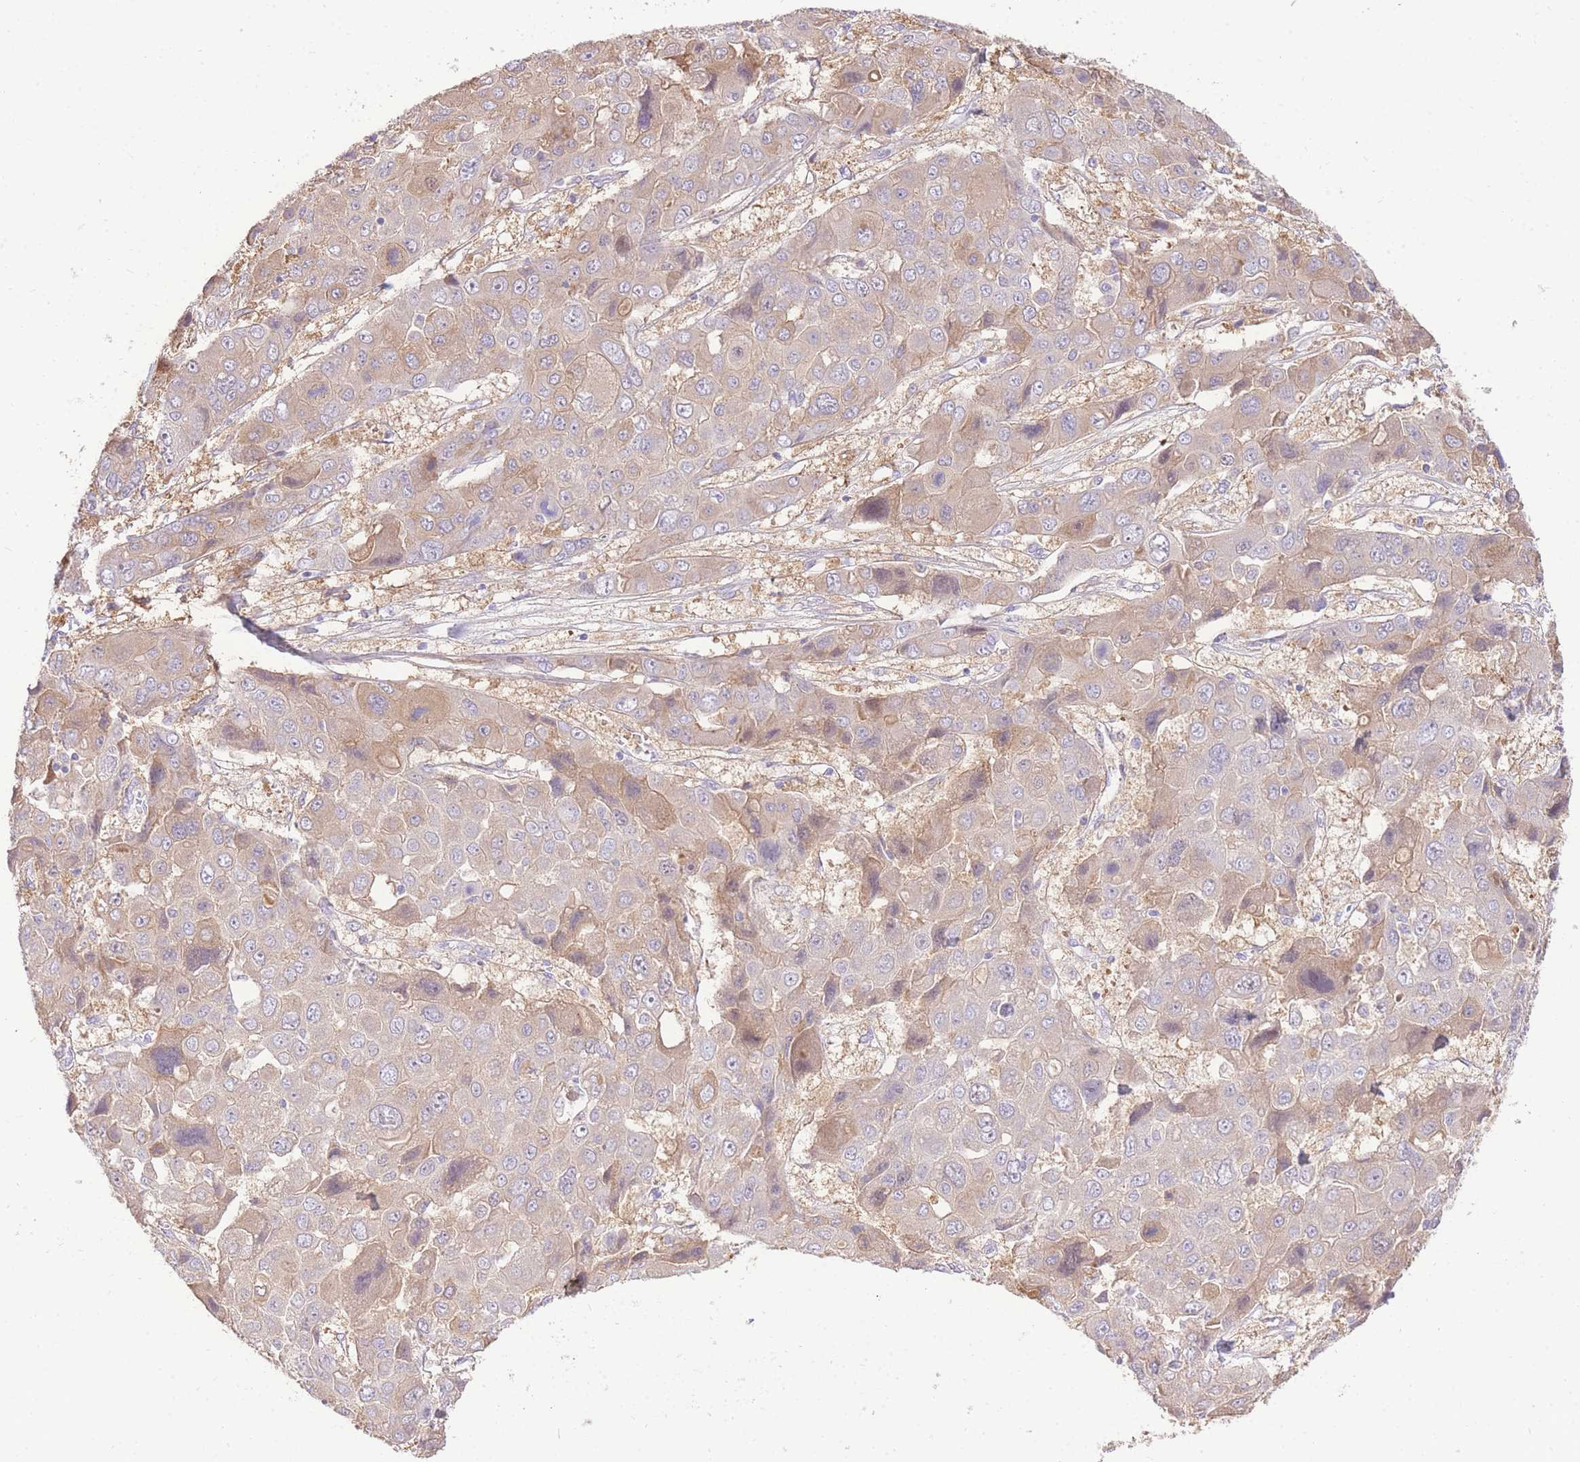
{"staining": {"intensity": "weak", "quantity": "25%-75%", "location": "cytoplasmic/membranous"}, "tissue": "liver cancer", "cell_type": "Tumor cells", "image_type": "cancer", "snomed": [{"axis": "morphology", "description": "Cholangiocarcinoma"}, {"axis": "topography", "description": "Liver"}], "caption": "Protein expression analysis of human cholangiocarcinoma (liver) reveals weak cytoplasmic/membranous expression in approximately 25%-75% of tumor cells.", "gene": "LIPH", "patient": {"sex": "male", "age": 67}}